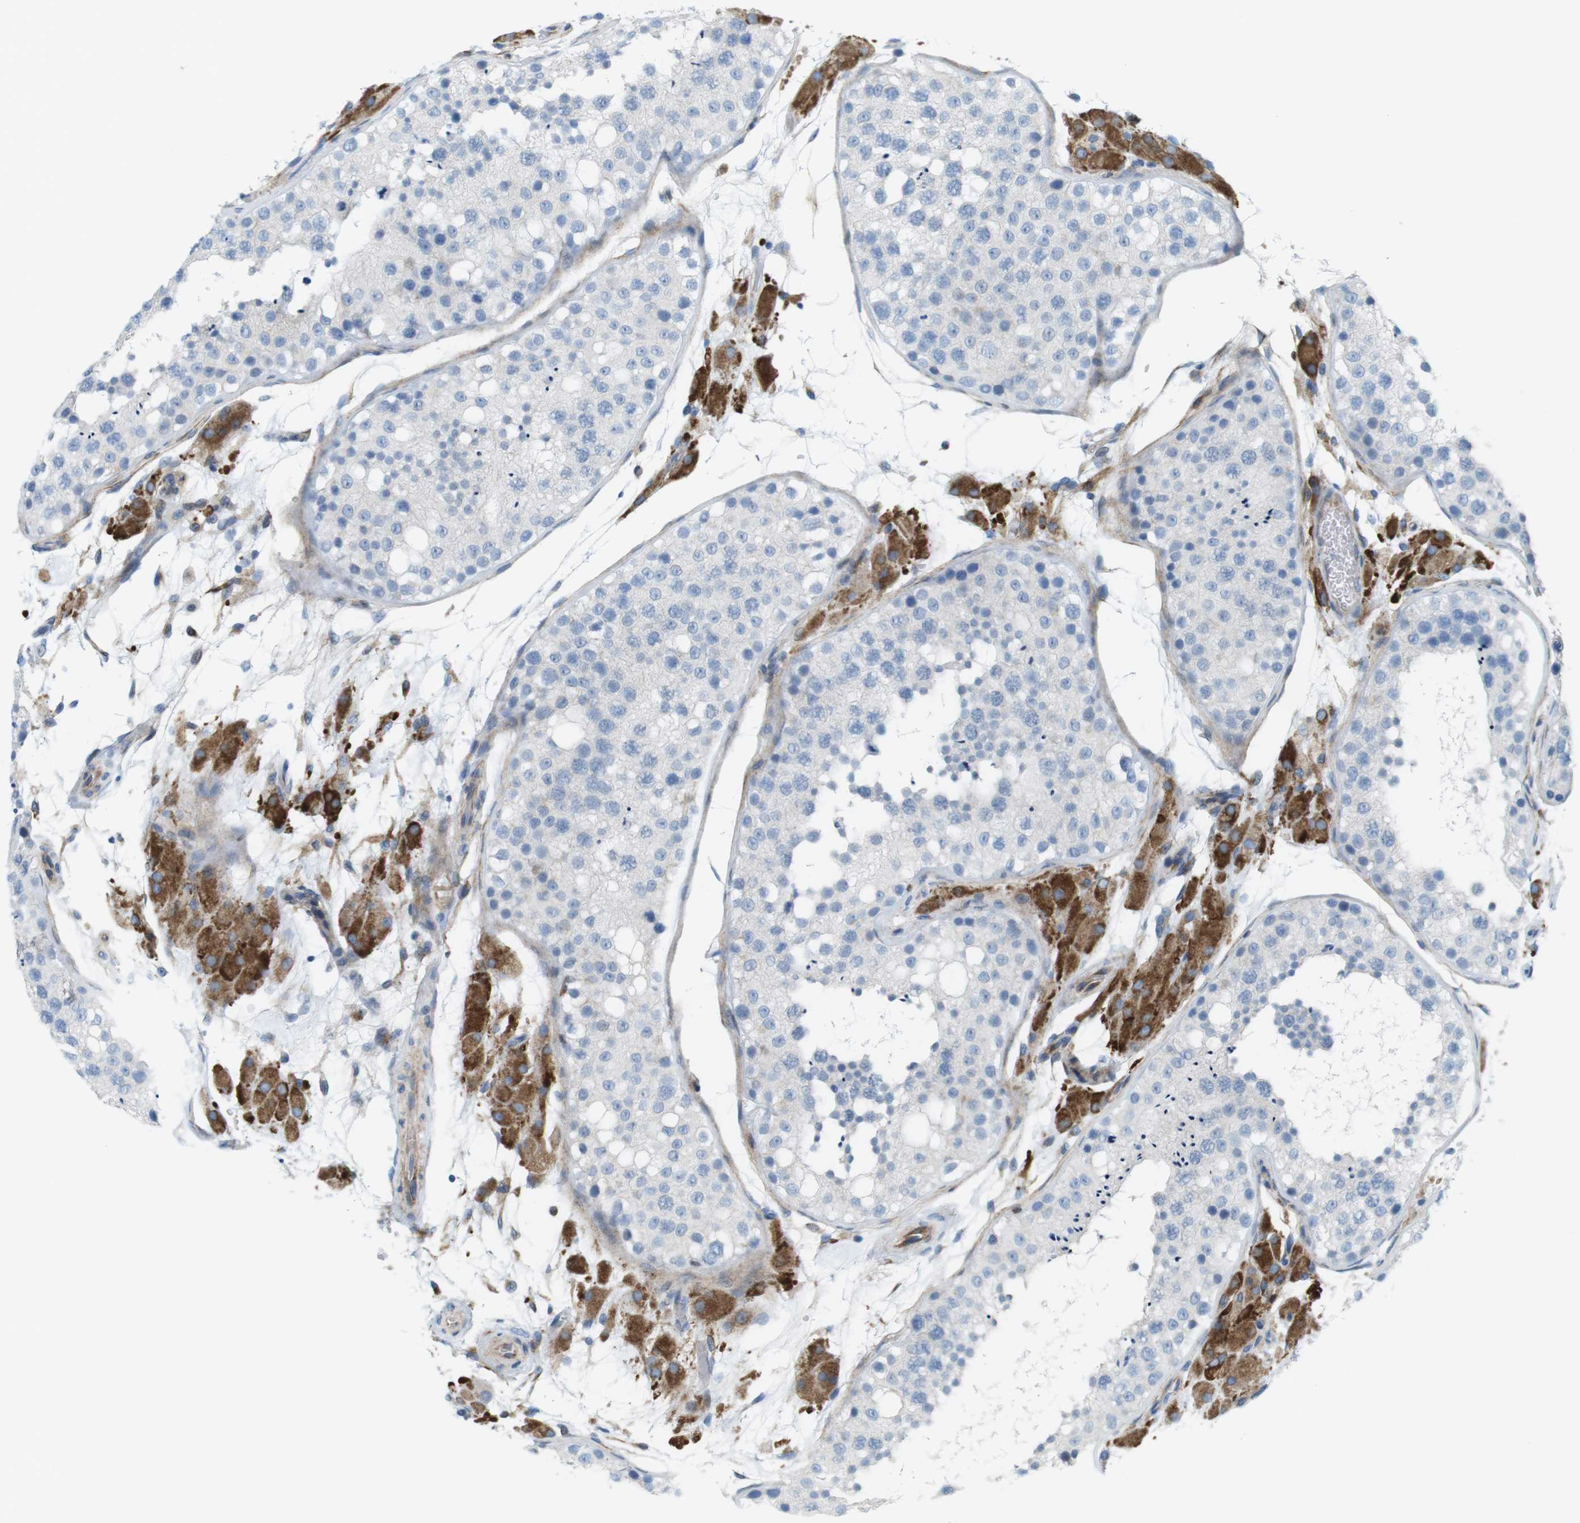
{"staining": {"intensity": "negative", "quantity": "none", "location": "none"}, "tissue": "testis", "cell_type": "Cells in seminiferous ducts", "image_type": "normal", "snomed": [{"axis": "morphology", "description": "Normal tissue, NOS"}, {"axis": "topography", "description": "Testis"}], "caption": "Cells in seminiferous ducts are negative for protein expression in normal human testis.", "gene": "MYH9", "patient": {"sex": "male", "age": 26}}